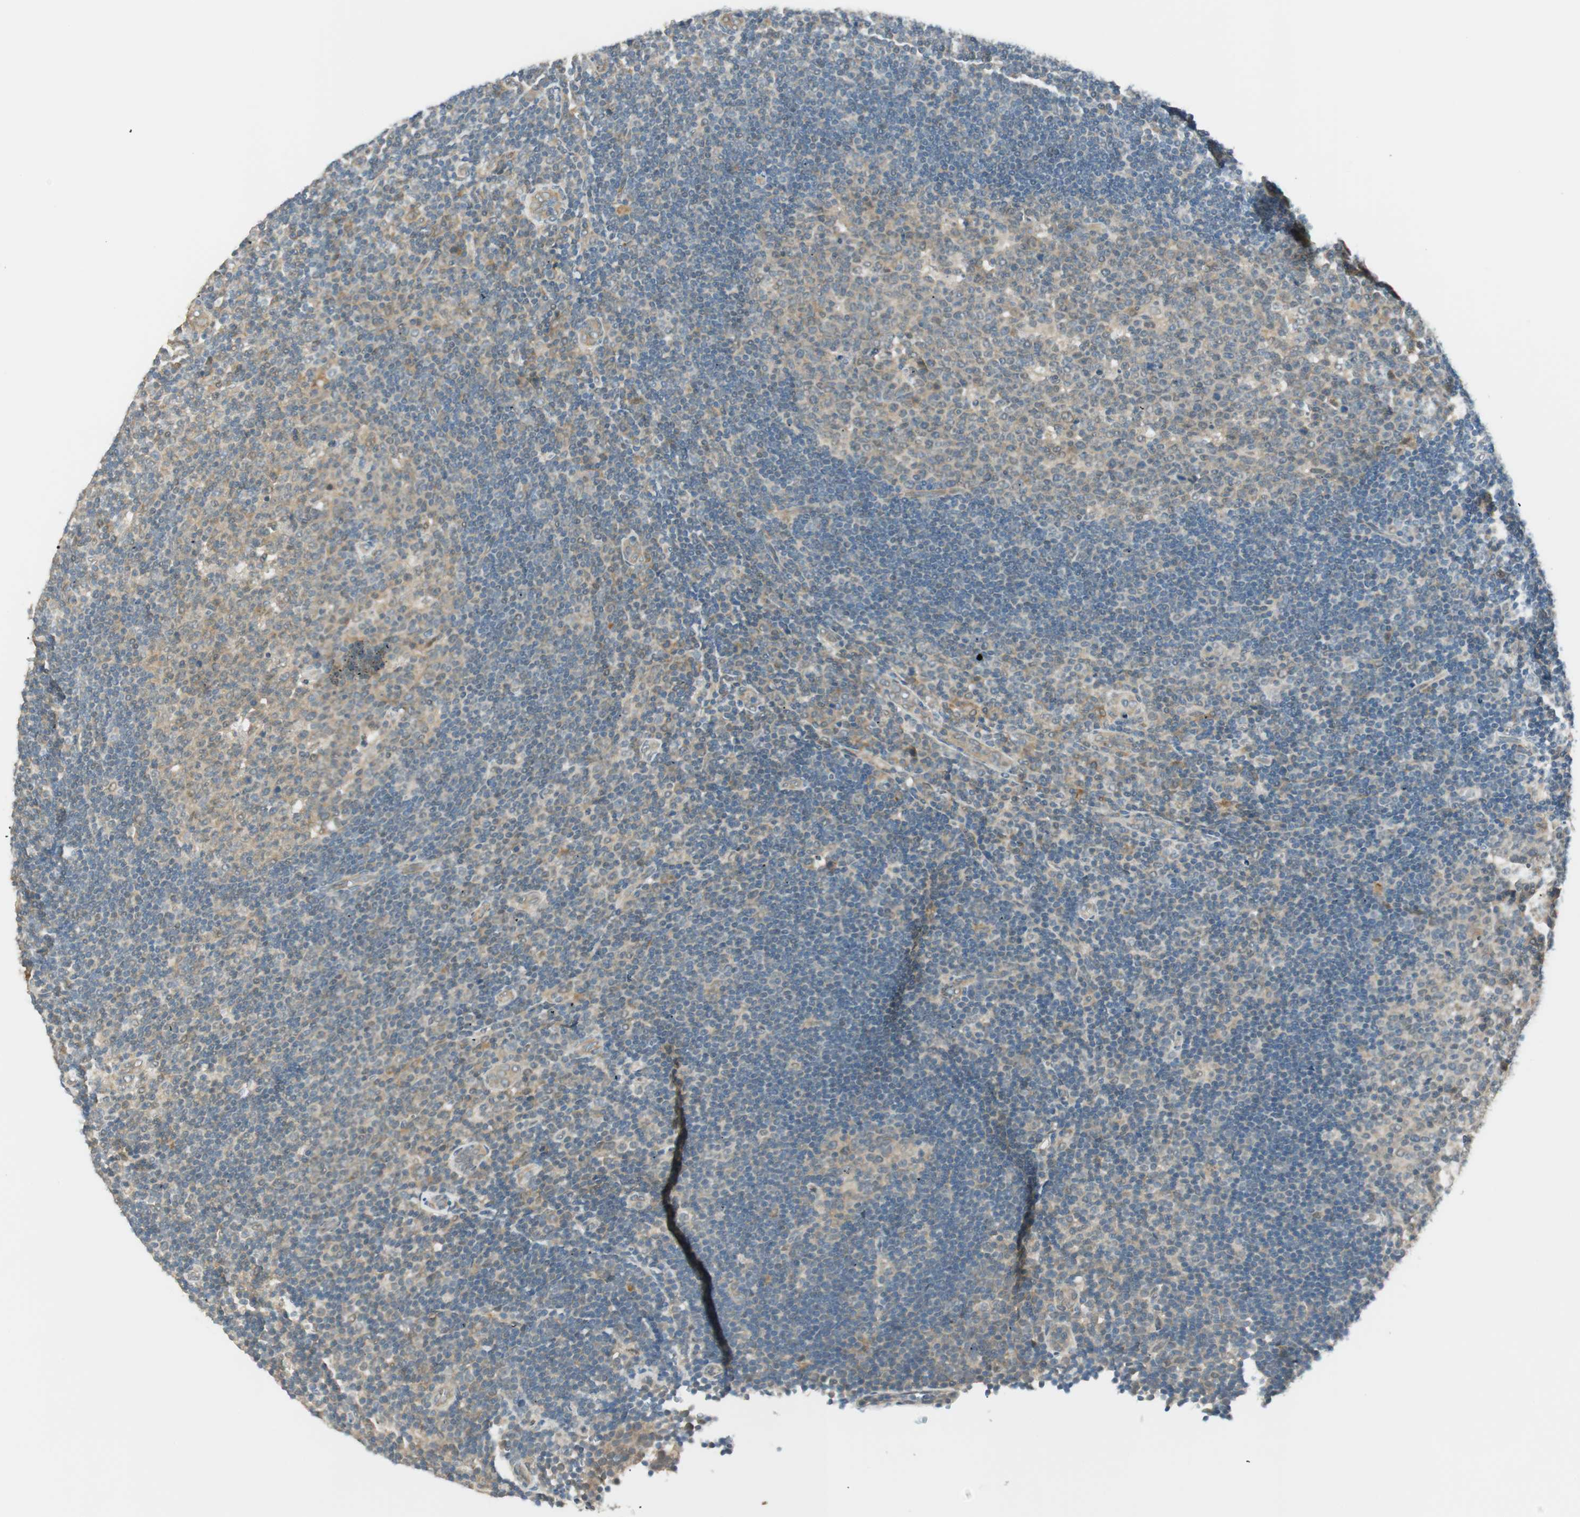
{"staining": {"intensity": "moderate", "quantity": ">75%", "location": "cytoplasmic/membranous"}, "tissue": "lymph node", "cell_type": "Germinal center cells", "image_type": "normal", "snomed": [{"axis": "morphology", "description": "Normal tissue, NOS"}, {"axis": "topography", "description": "Lymph node"}, {"axis": "topography", "description": "Salivary gland"}], "caption": "Unremarkable lymph node demonstrates moderate cytoplasmic/membranous staining in approximately >75% of germinal center cells.", "gene": "PSMD8", "patient": {"sex": "male", "age": 8}}